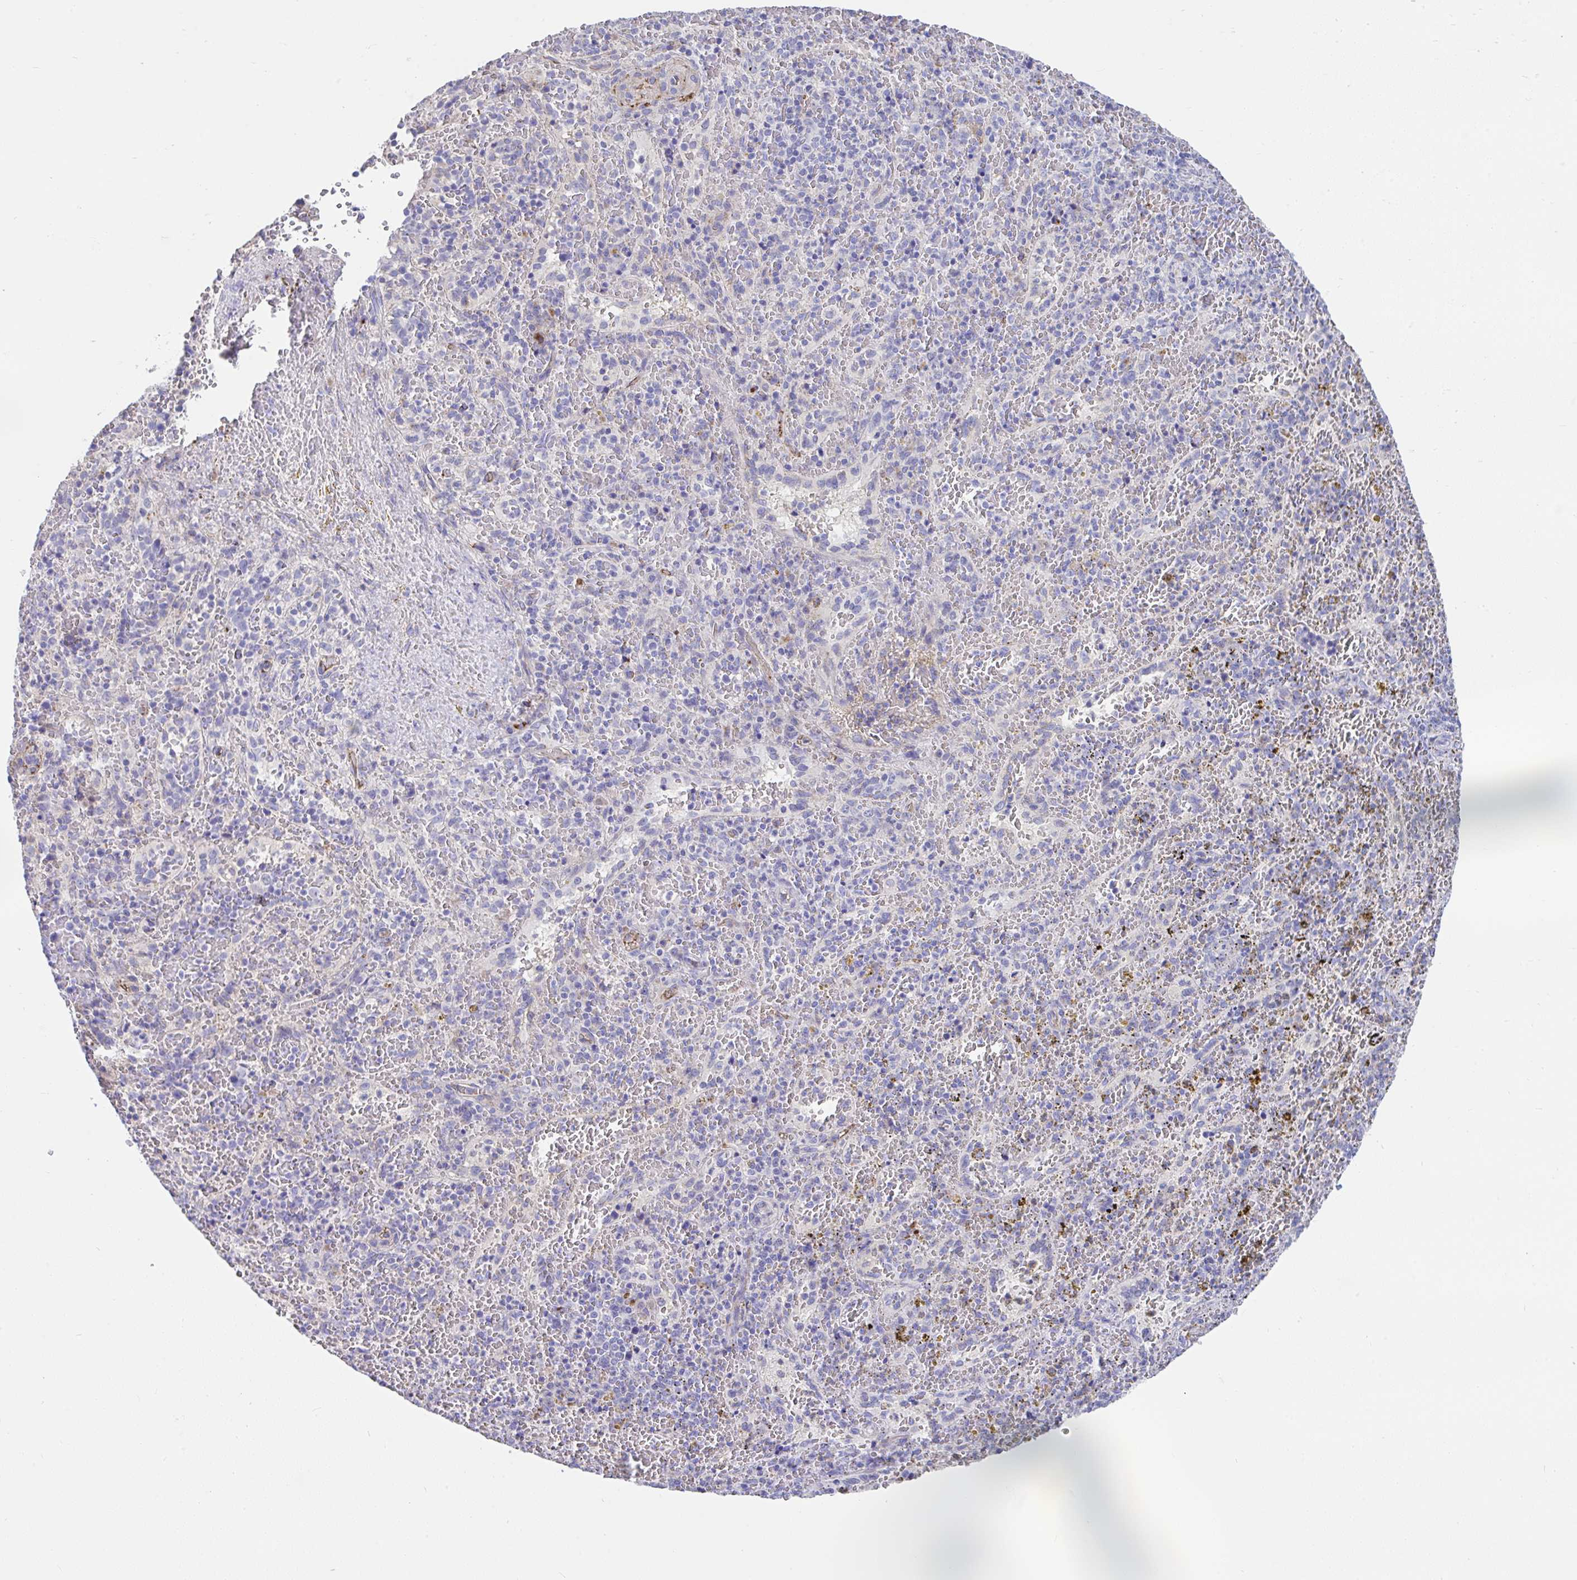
{"staining": {"intensity": "negative", "quantity": "none", "location": "none"}, "tissue": "spleen", "cell_type": "Cells in red pulp", "image_type": "normal", "snomed": [{"axis": "morphology", "description": "Normal tissue, NOS"}, {"axis": "topography", "description": "Spleen"}], "caption": "Protein analysis of benign spleen shows no significant positivity in cells in red pulp. (DAB IHC visualized using brightfield microscopy, high magnification).", "gene": "CCSAP", "patient": {"sex": "female", "age": 50}}